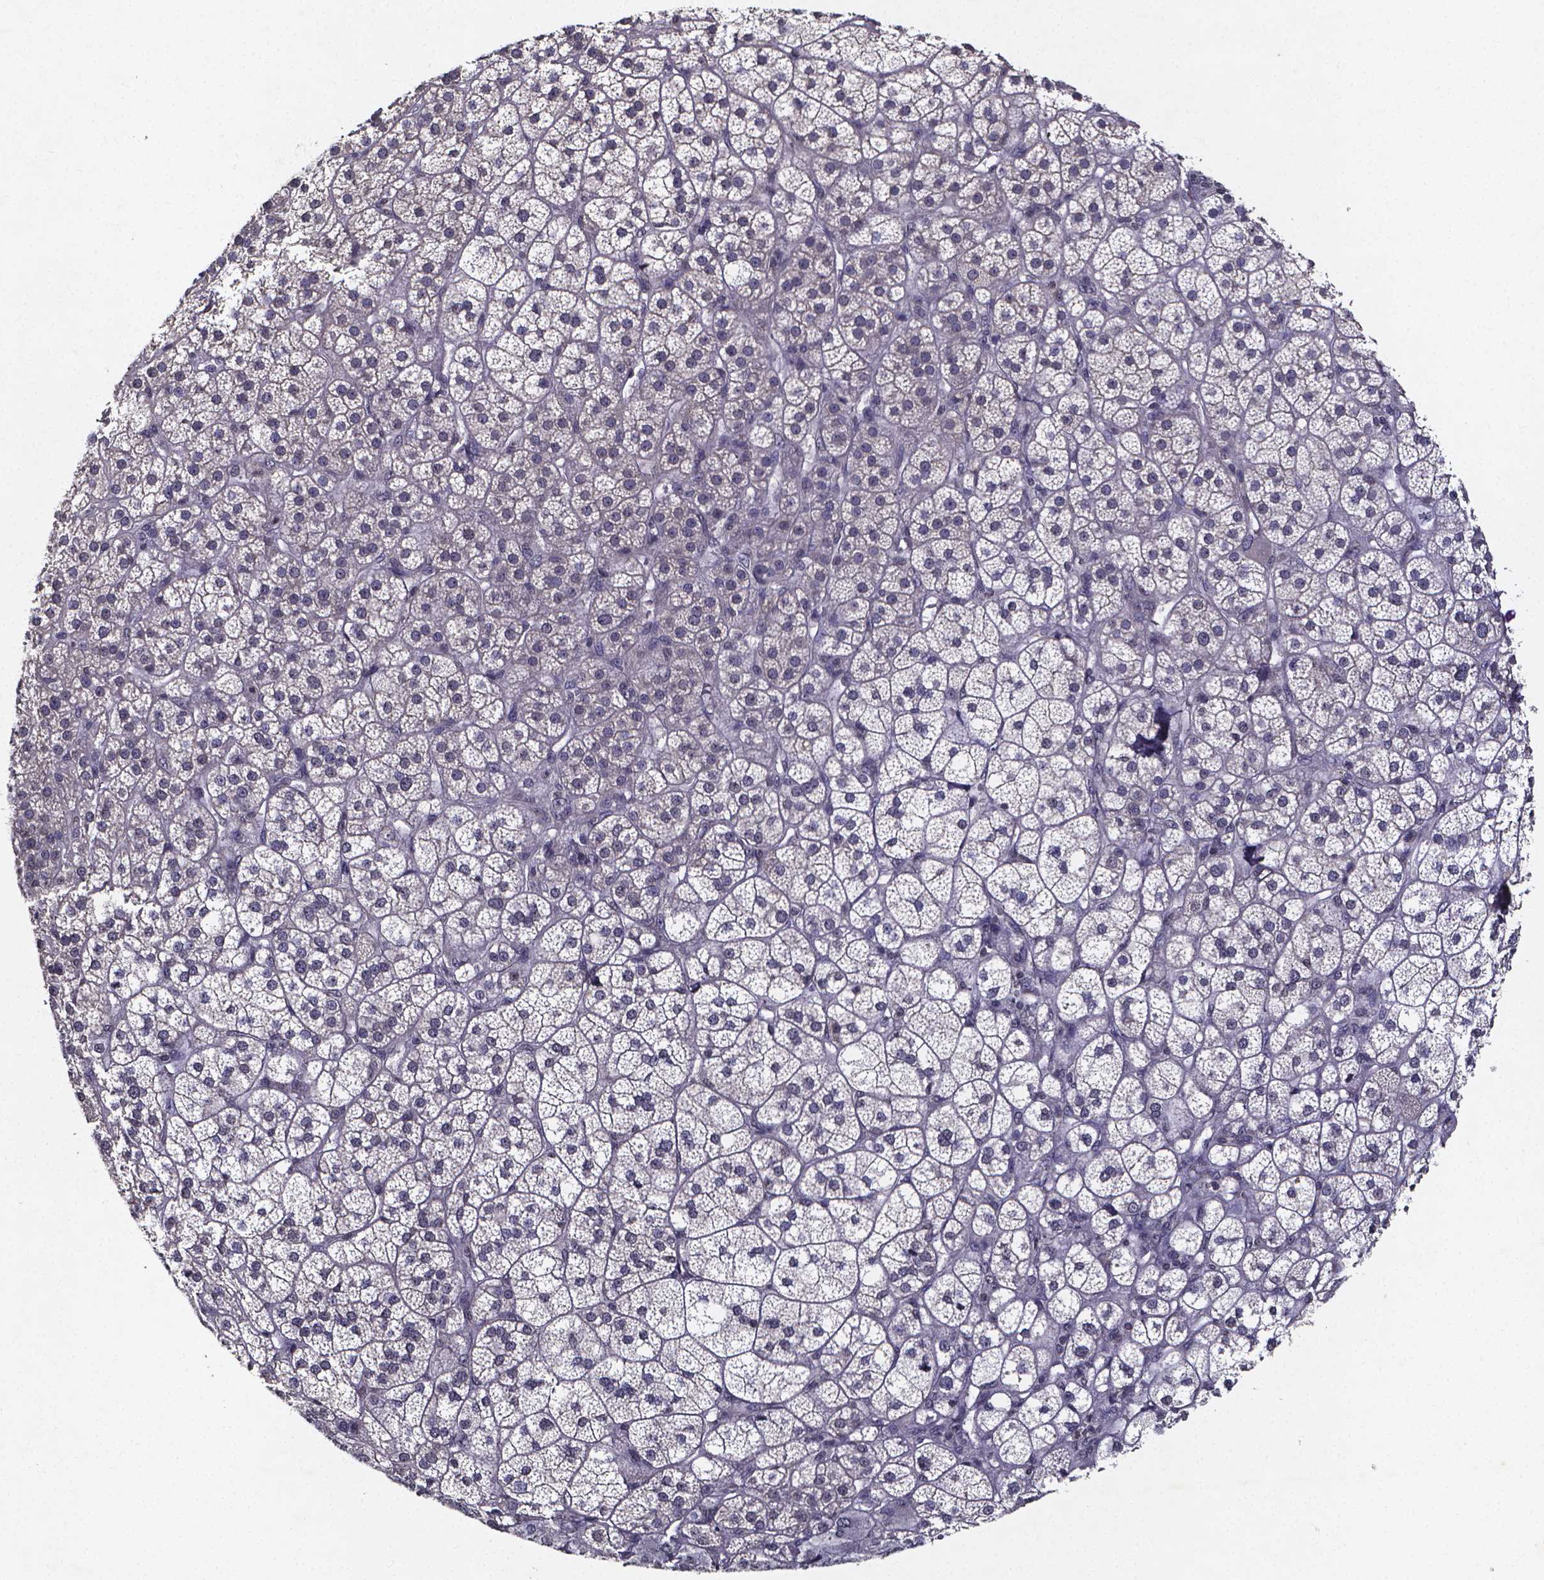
{"staining": {"intensity": "weak", "quantity": "<25%", "location": "cytoplasmic/membranous"}, "tissue": "adrenal gland", "cell_type": "Glandular cells", "image_type": "normal", "snomed": [{"axis": "morphology", "description": "Normal tissue, NOS"}, {"axis": "topography", "description": "Adrenal gland"}], "caption": "A high-resolution image shows immunohistochemistry (IHC) staining of benign adrenal gland, which reveals no significant expression in glandular cells.", "gene": "TP73", "patient": {"sex": "female", "age": 60}}